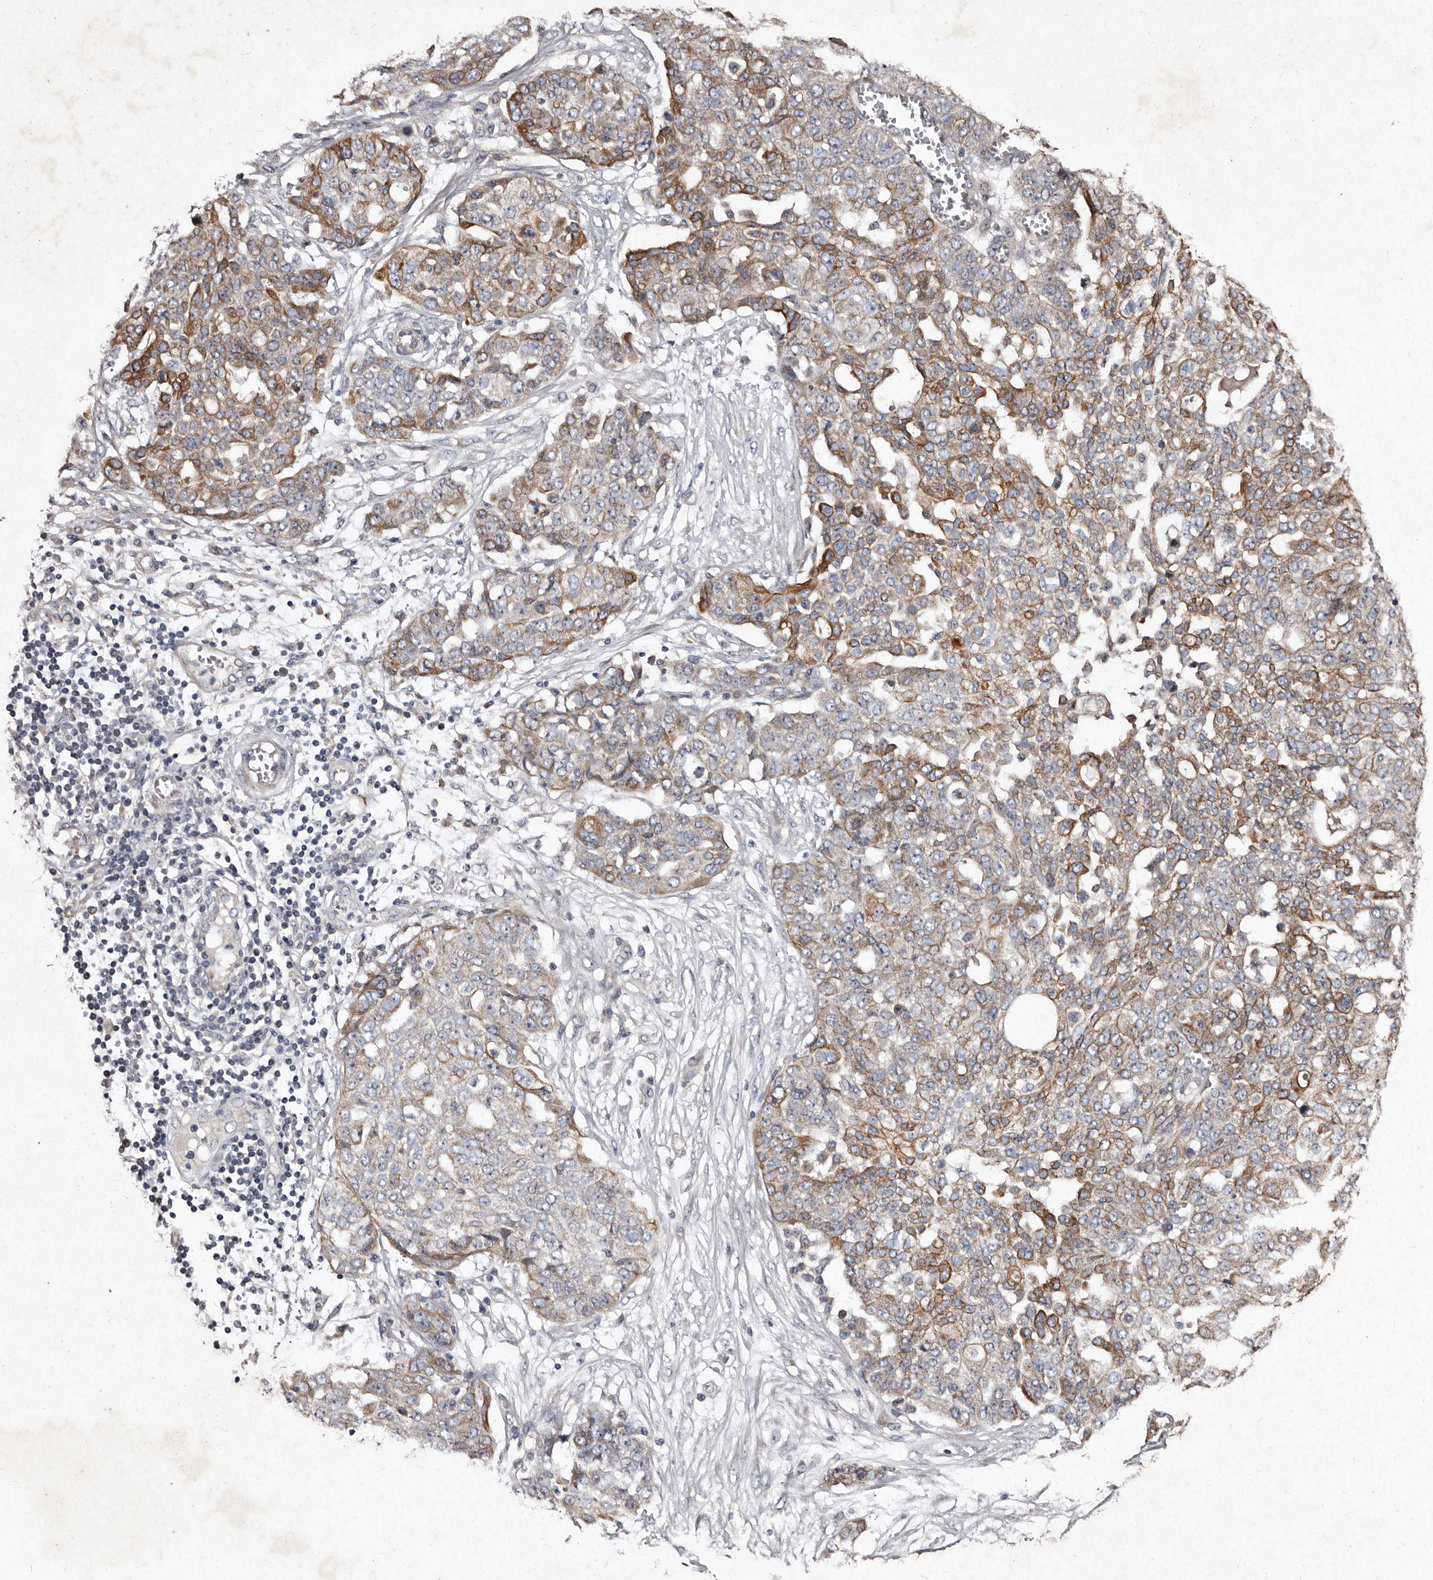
{"staining": {"intensity": "moderate", "quantity": "25%-75%", "location": "cytoplasmic/membranous"}, "tissue": "ovarian cancer", "cell_type": "Tumor cells", "image_type": "cancer", "snomed": [{"axis": "morphology", "description": "Cystadenocarcinoma, serous, NOS"}, {"axis": "topography", "description": "Soft tissue"}, {"axis": "topography", "description": "Ovary"}], "caption": "Ovarian cancer (serous cystadenocarcinoma) stained with immunohistochemistry (IHC) exhibits moderate cytoplasmic/membranous staining in approximately 25%-75% of tumor cells. (IHC, brightfield microscopy, high magnification).", "gene": "TFB1M", "patient": {"sex": "female", "age": 57}}